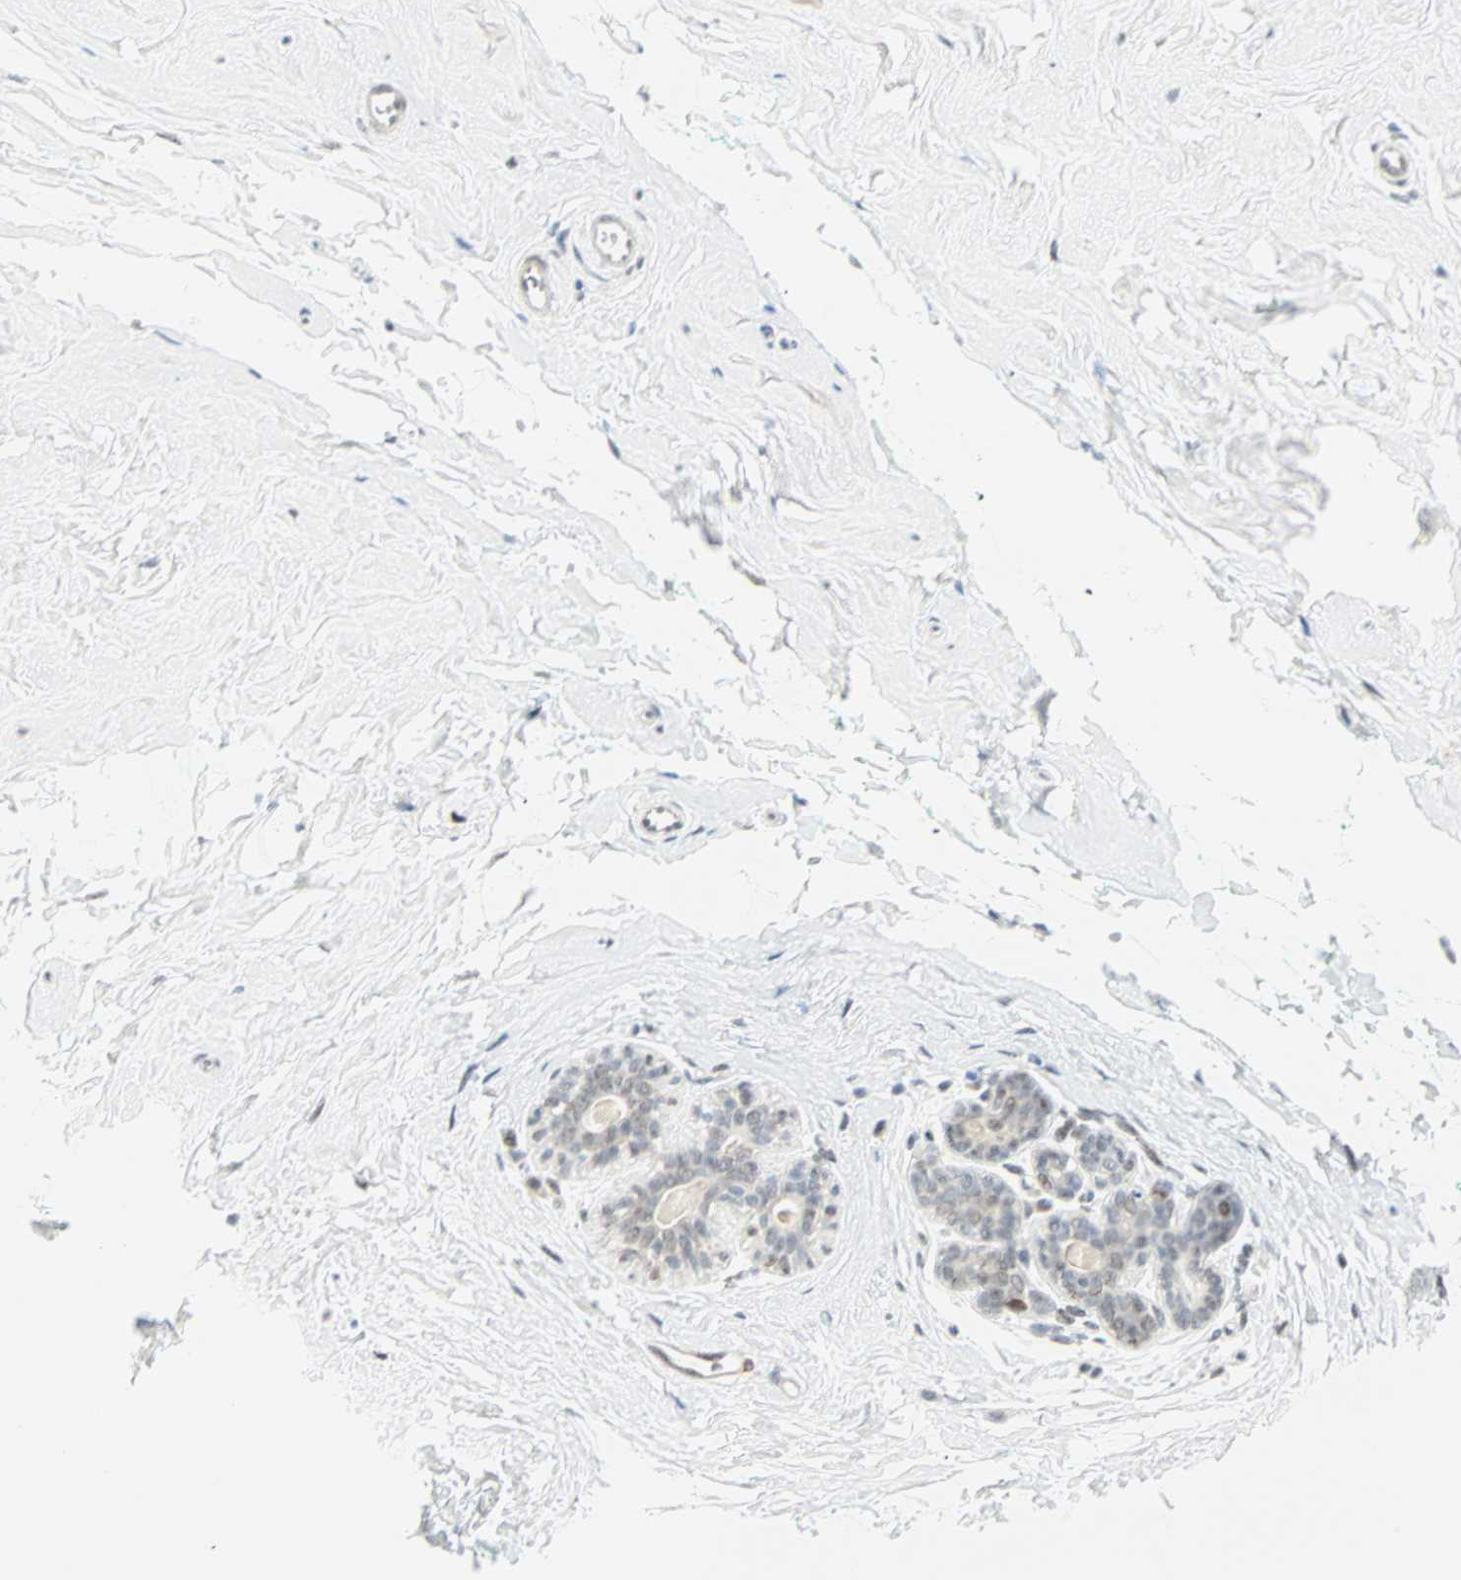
{"staining": {"intensity": "negative", "quantity": "none", "location": "none"}, "tissue": "breast", "cell_type": "Adipocytes", "image_type": "normal", "snomed": [{"axis": "morphology", "description": "Normal tissue, NOS"}, {"axis": "topography", "description": "Breast"}], "caption": "This photomicrograph is of normal breast stained with immunohistochemistry to label a protein in brown with the nuclei are counter-stained blue. There is no positivity in adipocytes.", "gene": "PKNOX1", "patient": {"sex": "female", "age": 52}}